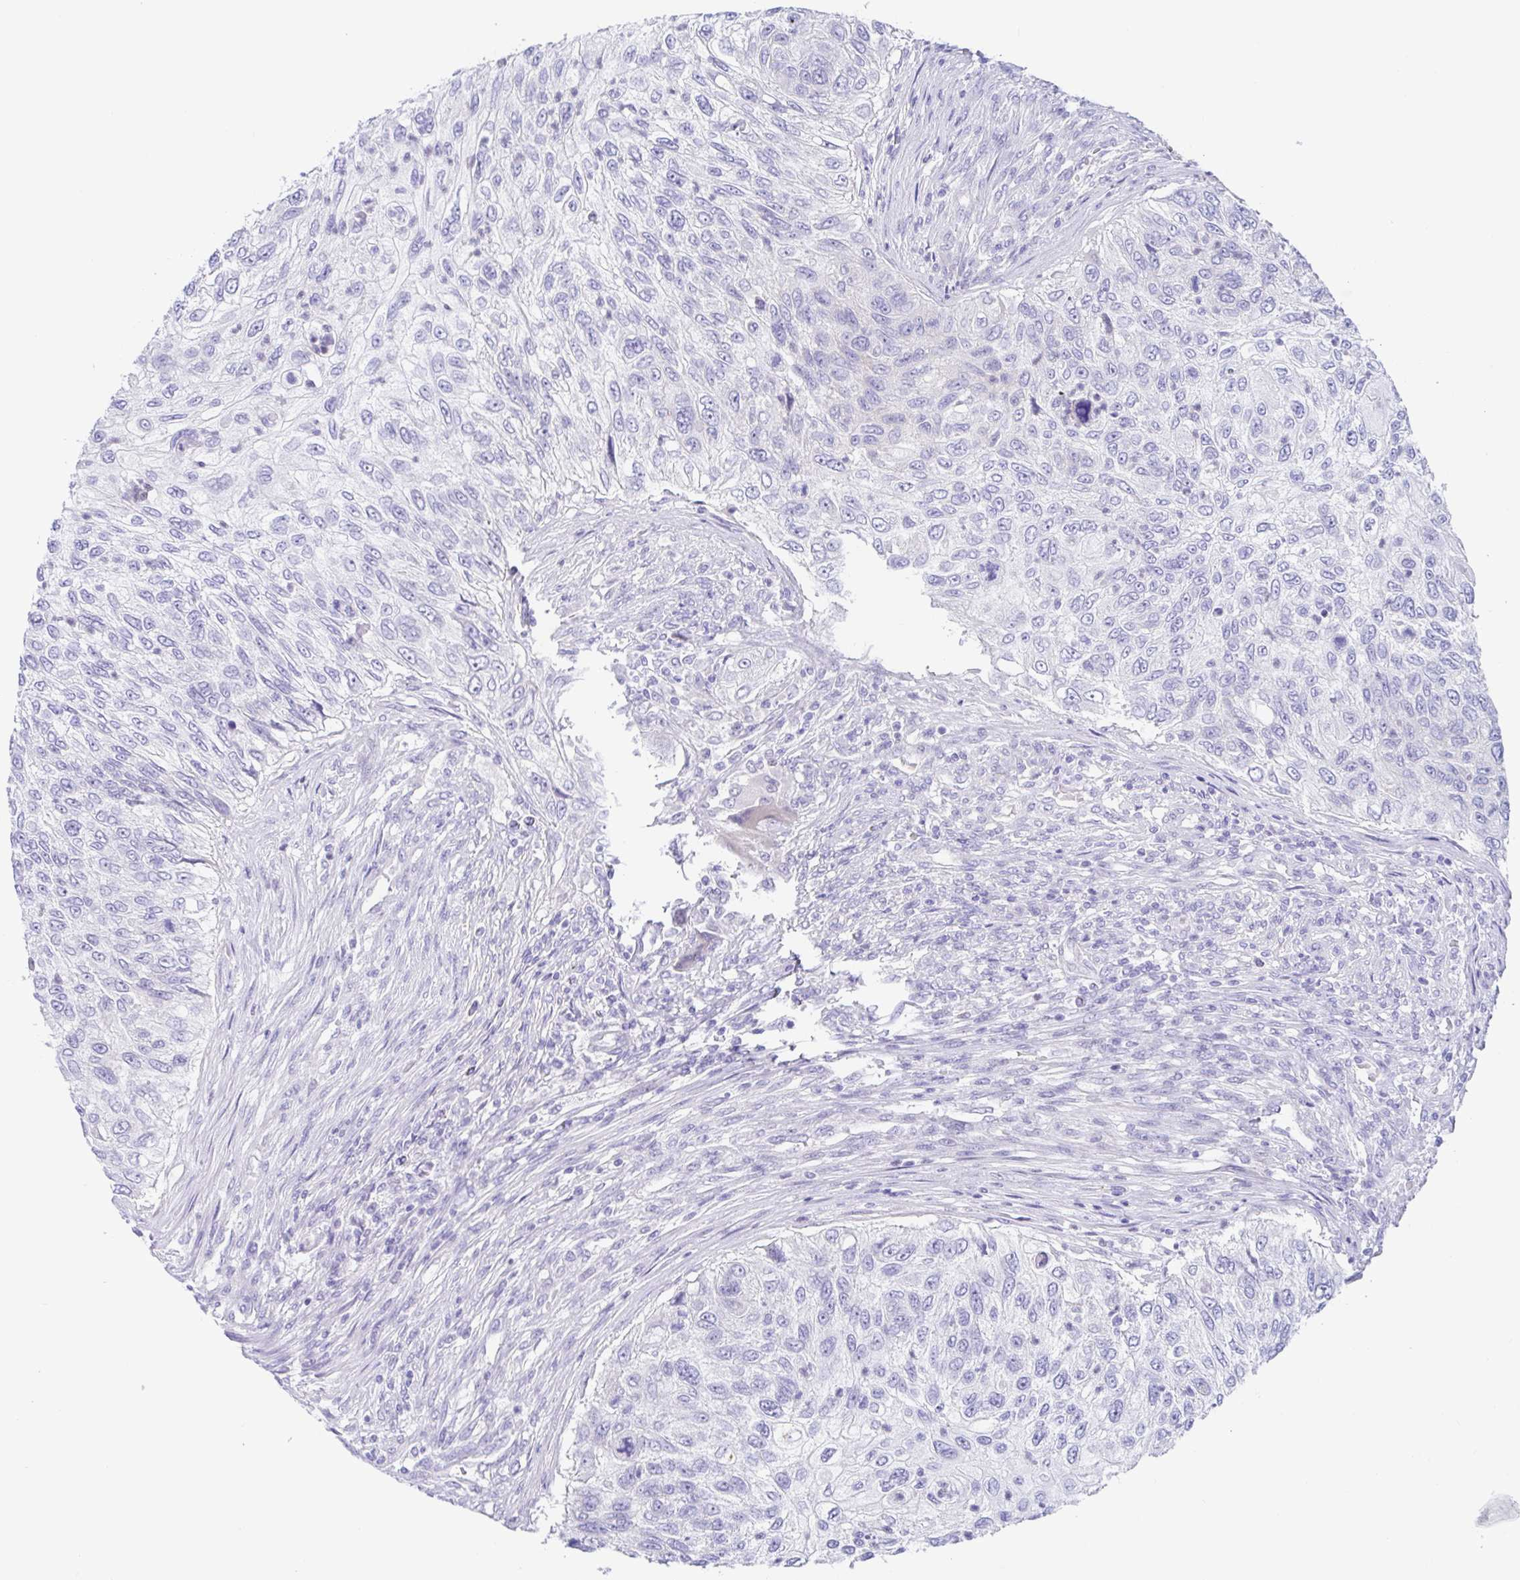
{"staining": {"intensity": "negative", "quantity": "none", "location": "none"}, "tissue": "urothelial cancer", "cell_type": "Tumor cells", "image_type": "cancer", "snomed": [{"axis": "morphology", "description": "Urothelial carcinoma, High grade"}, {"axis": "topography", "description": "Urinary bladder"}], "caption": "Protein analysis of urothelial cancer demonstrates no significant expression in tumor cells.", "gene": "OR6N2", "patient": {"sex": "female", "age": 60}}